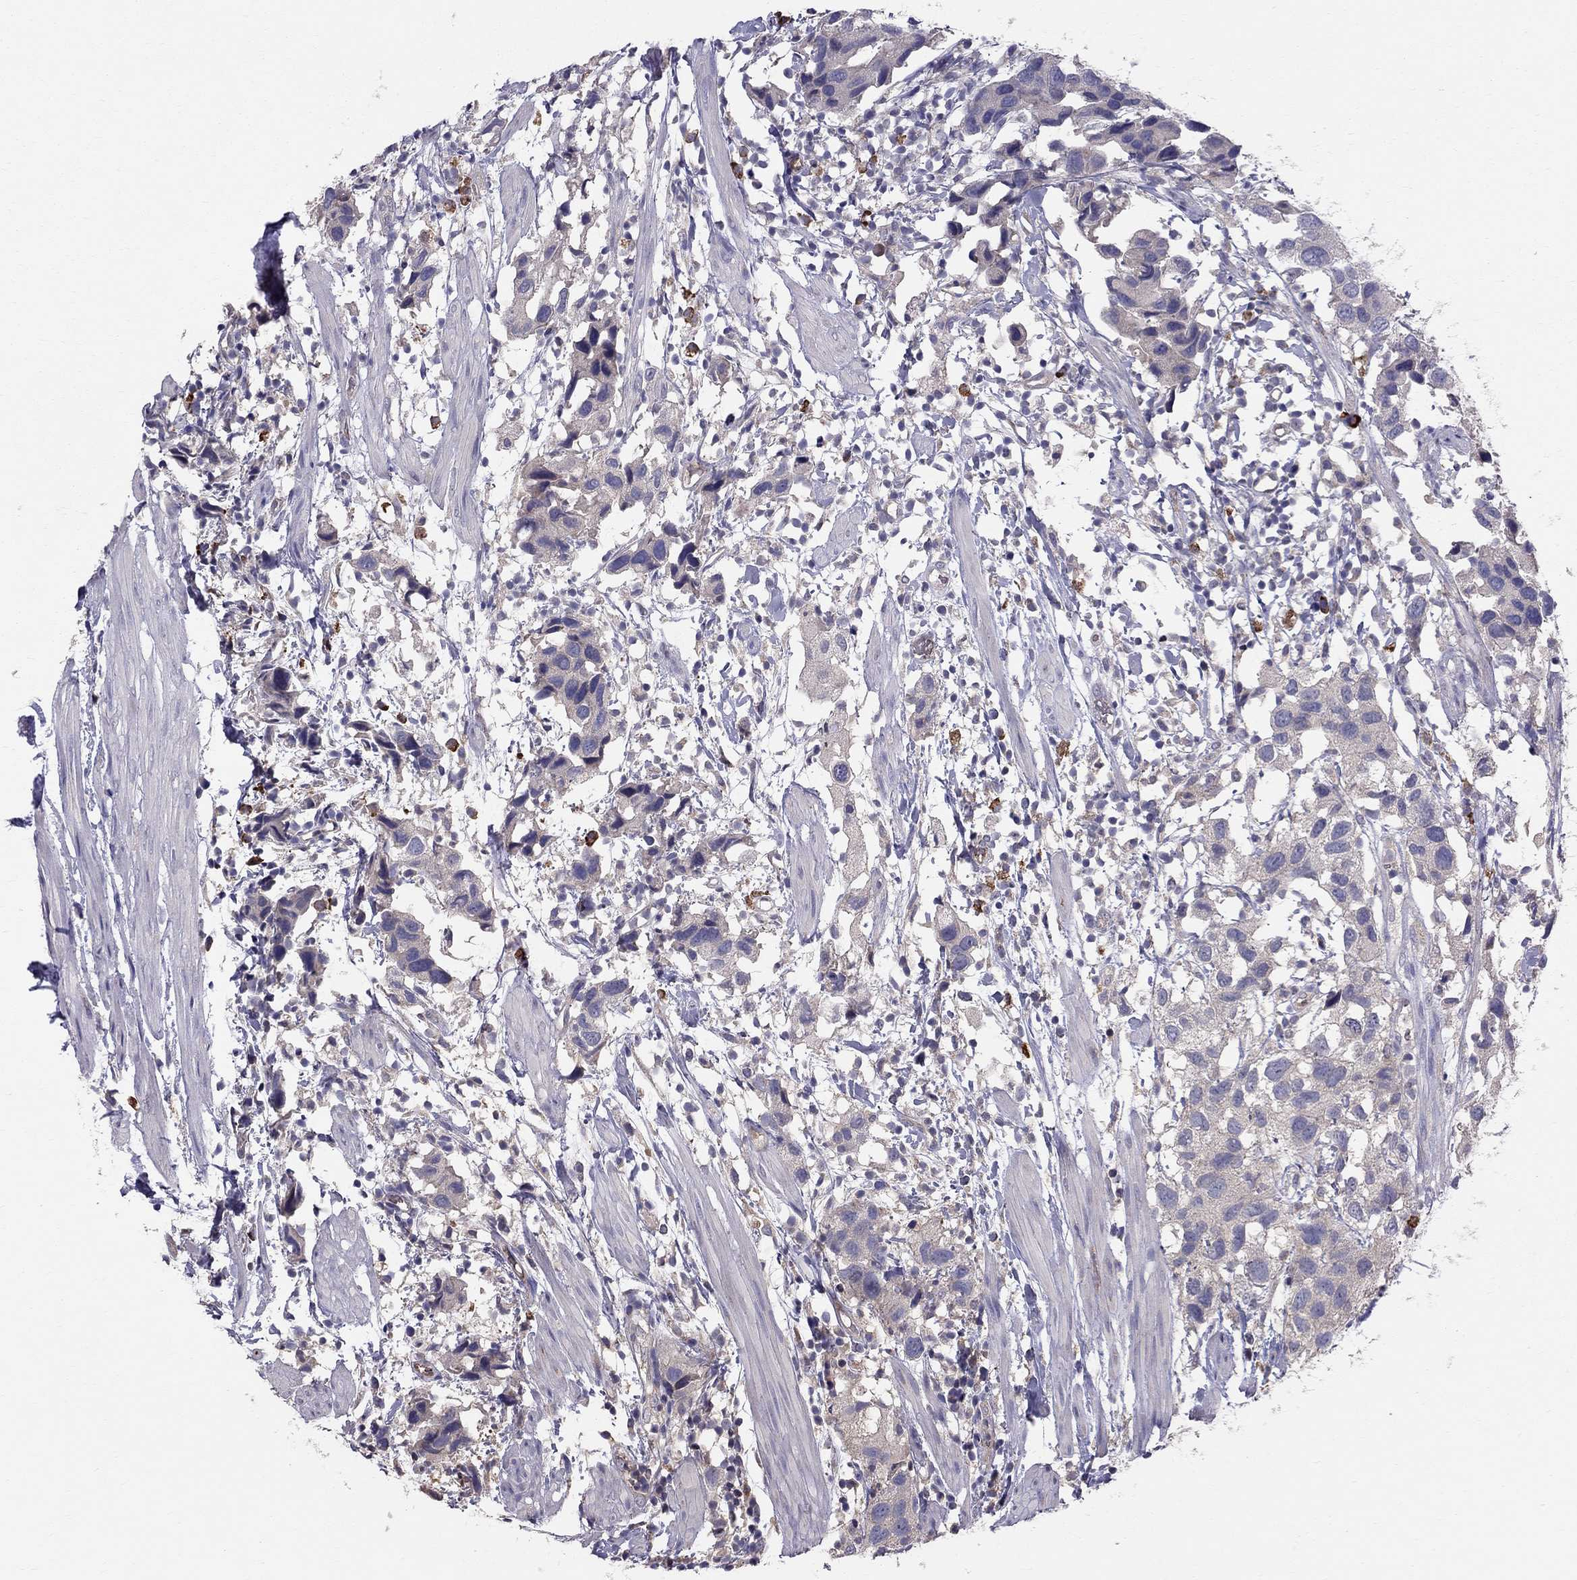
{"staining": {"intensity": "negative", "quantity": "none", "location": "none"}, "tissue": "urothelial cancer", "cell_type": "Tumor cells", "image_type": "cancer", "snomed": [{"axis": "morphology", "description": "Urothelial carcinoma, High grade"}, {"axis": "topography", "description": "Urinary bladder"}], "caption": "Tumor cells show no significant positivity in urothelial cancer.", "gene": "PIK3CG", "patient": {"sex": "male", "age": 79}}